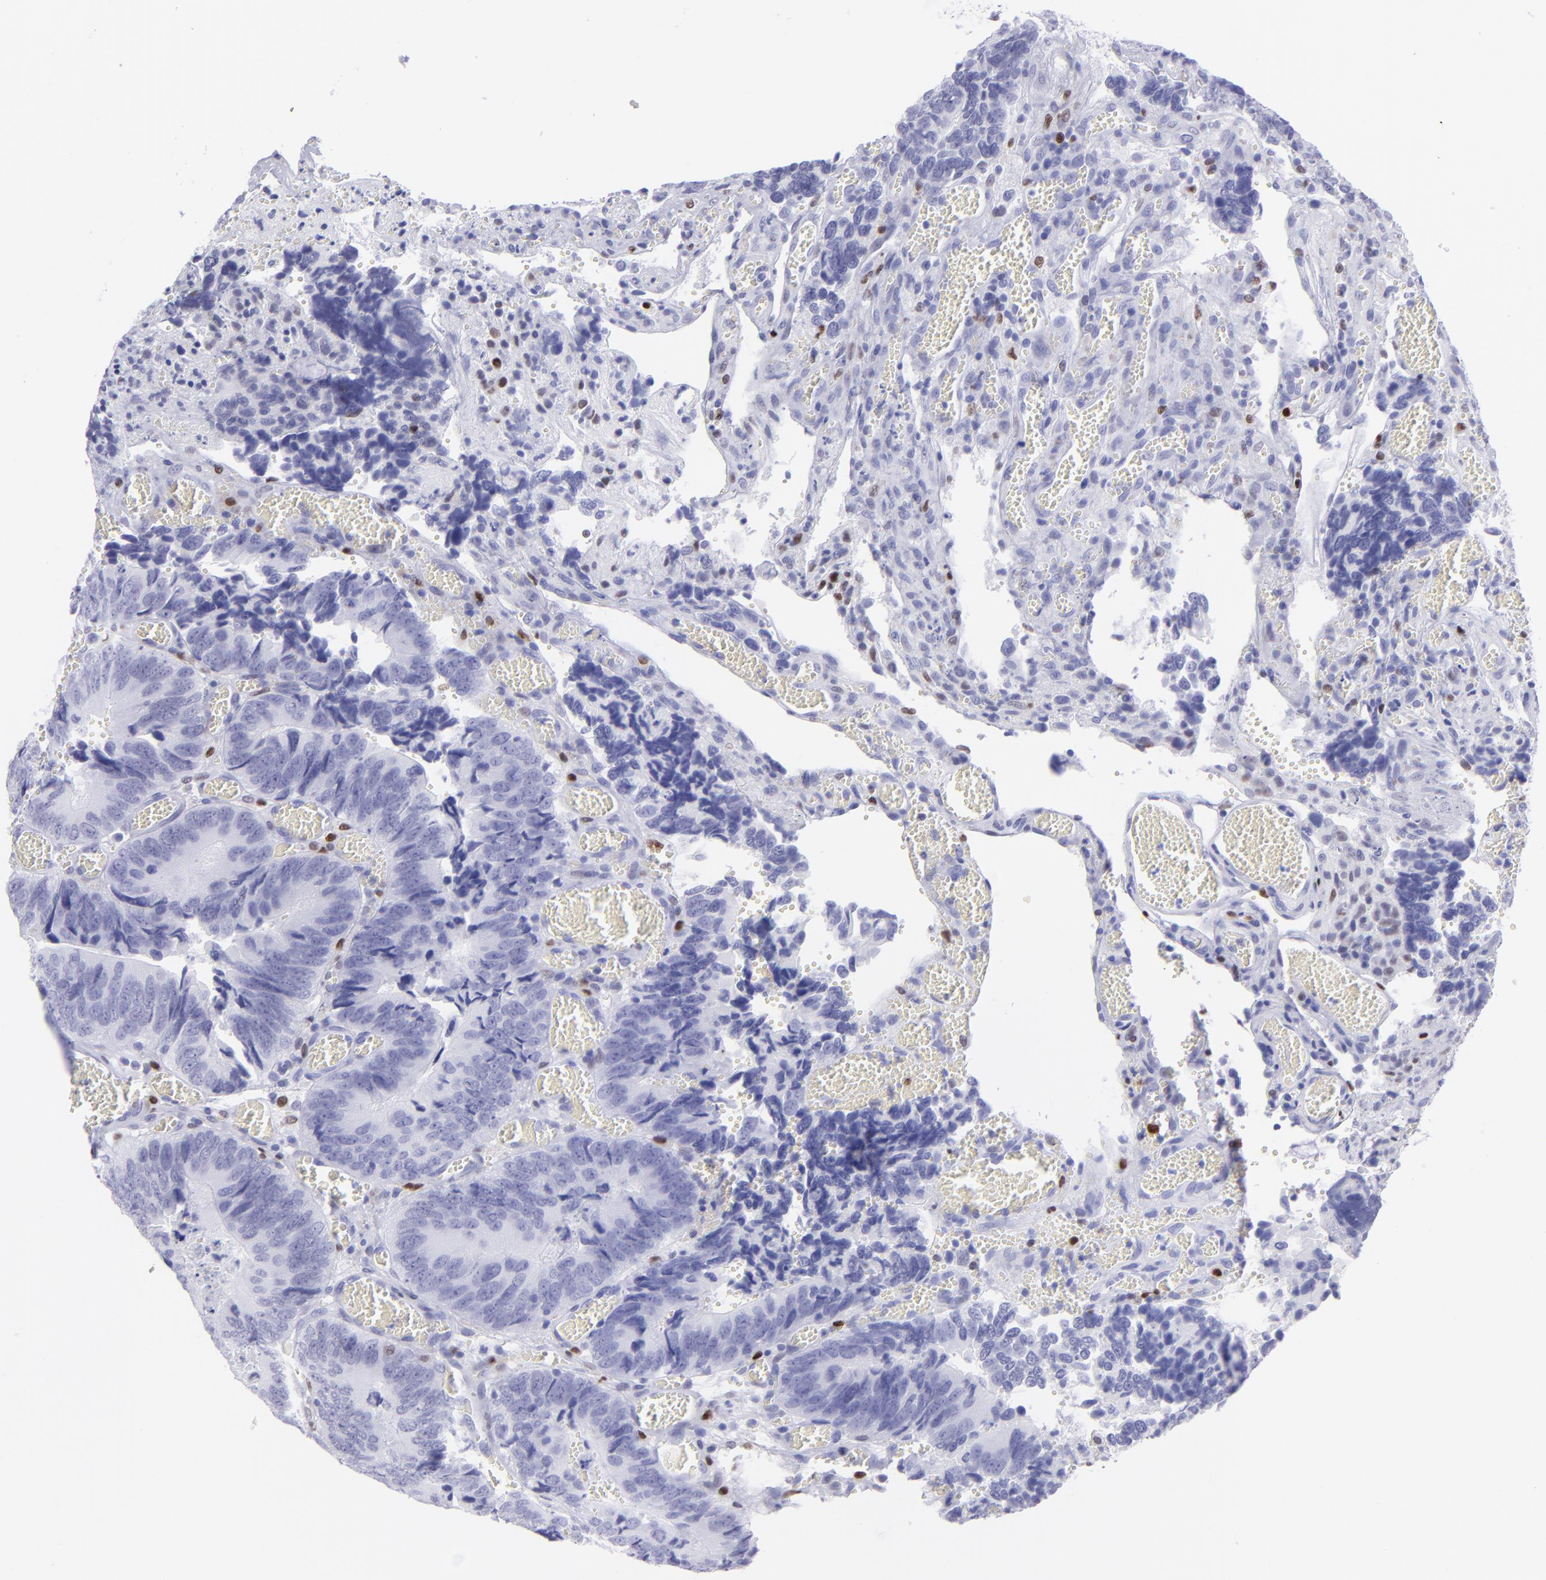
{"staining": {"intensity": "negative", "quantity": "none", "location": "none"}, "tissue": "colorectal cancer", "cell_type": "Tumor cells", "image_type": "cancer", "snomed": [{"axis": "morphology", "description": "Adenocarcinoma, NOS"}, {"axis": "topography", "description": "Colon"}], "caption": "Colorectal adenocarcinoma was stained to show a protein in brown. There is no significant positivity in tumor cells.", "gene": "MITF", "patient": {"sex": "male", "age": 72}}